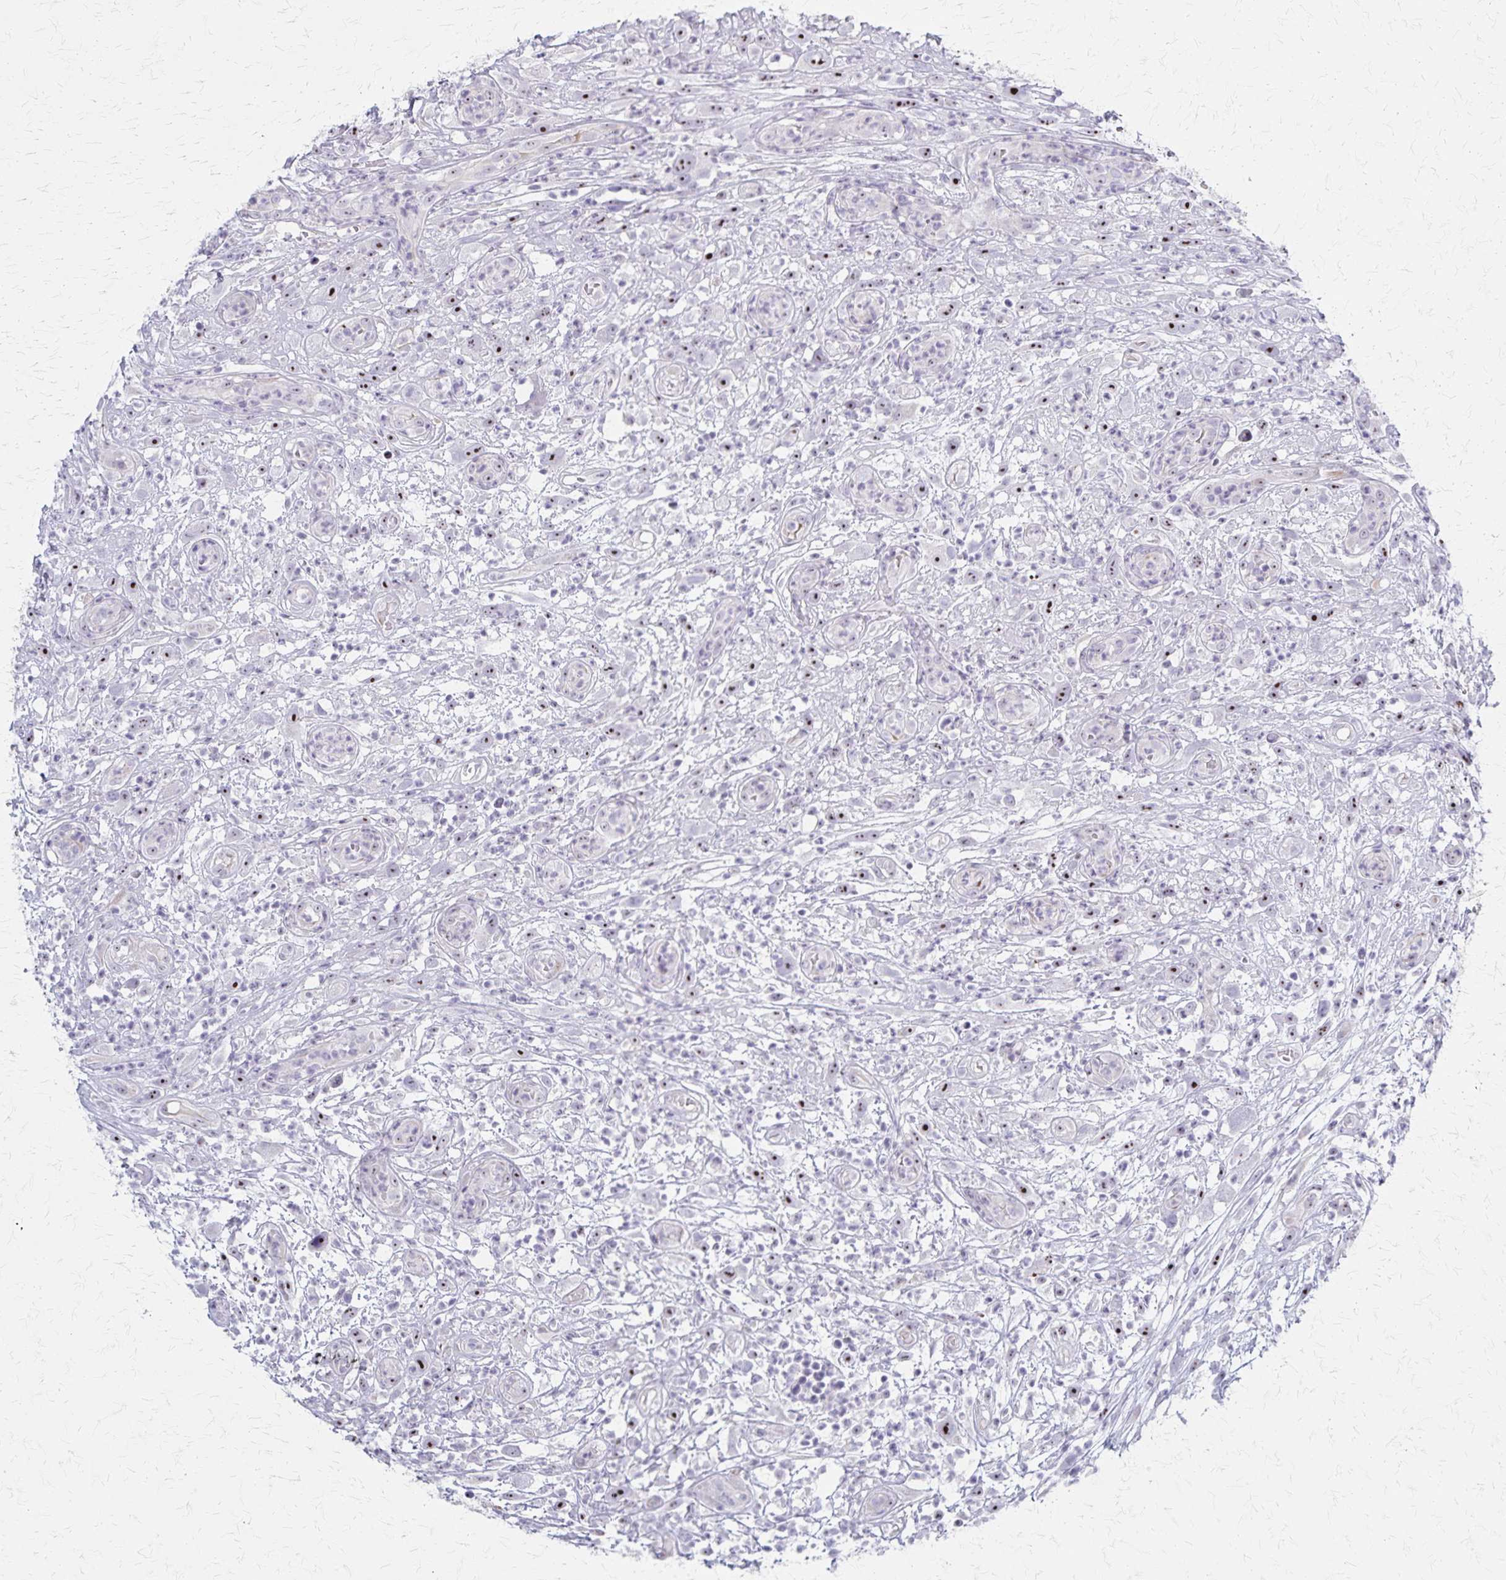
{"staining": {"intensity": "weak", "quantity": ">75%", "location": "nuclear"}, "tissue": "head and neck cancer", "cell_type": "Tumor cells", "image_type": "cancer", "snomed": [{"axis": "morphology", "description": "Squamous cell carcinoma, NOS"}, {"axis": "topography", "description": "Head-Neck"}], "caption": "Head and neck cancer (squamous cell carcinoma) tissue demonstrates weak nuclear positivity in approximately >75% of tumor cells", "gene": "DLK2", "patient": {"sex": "male", "age": 65}}